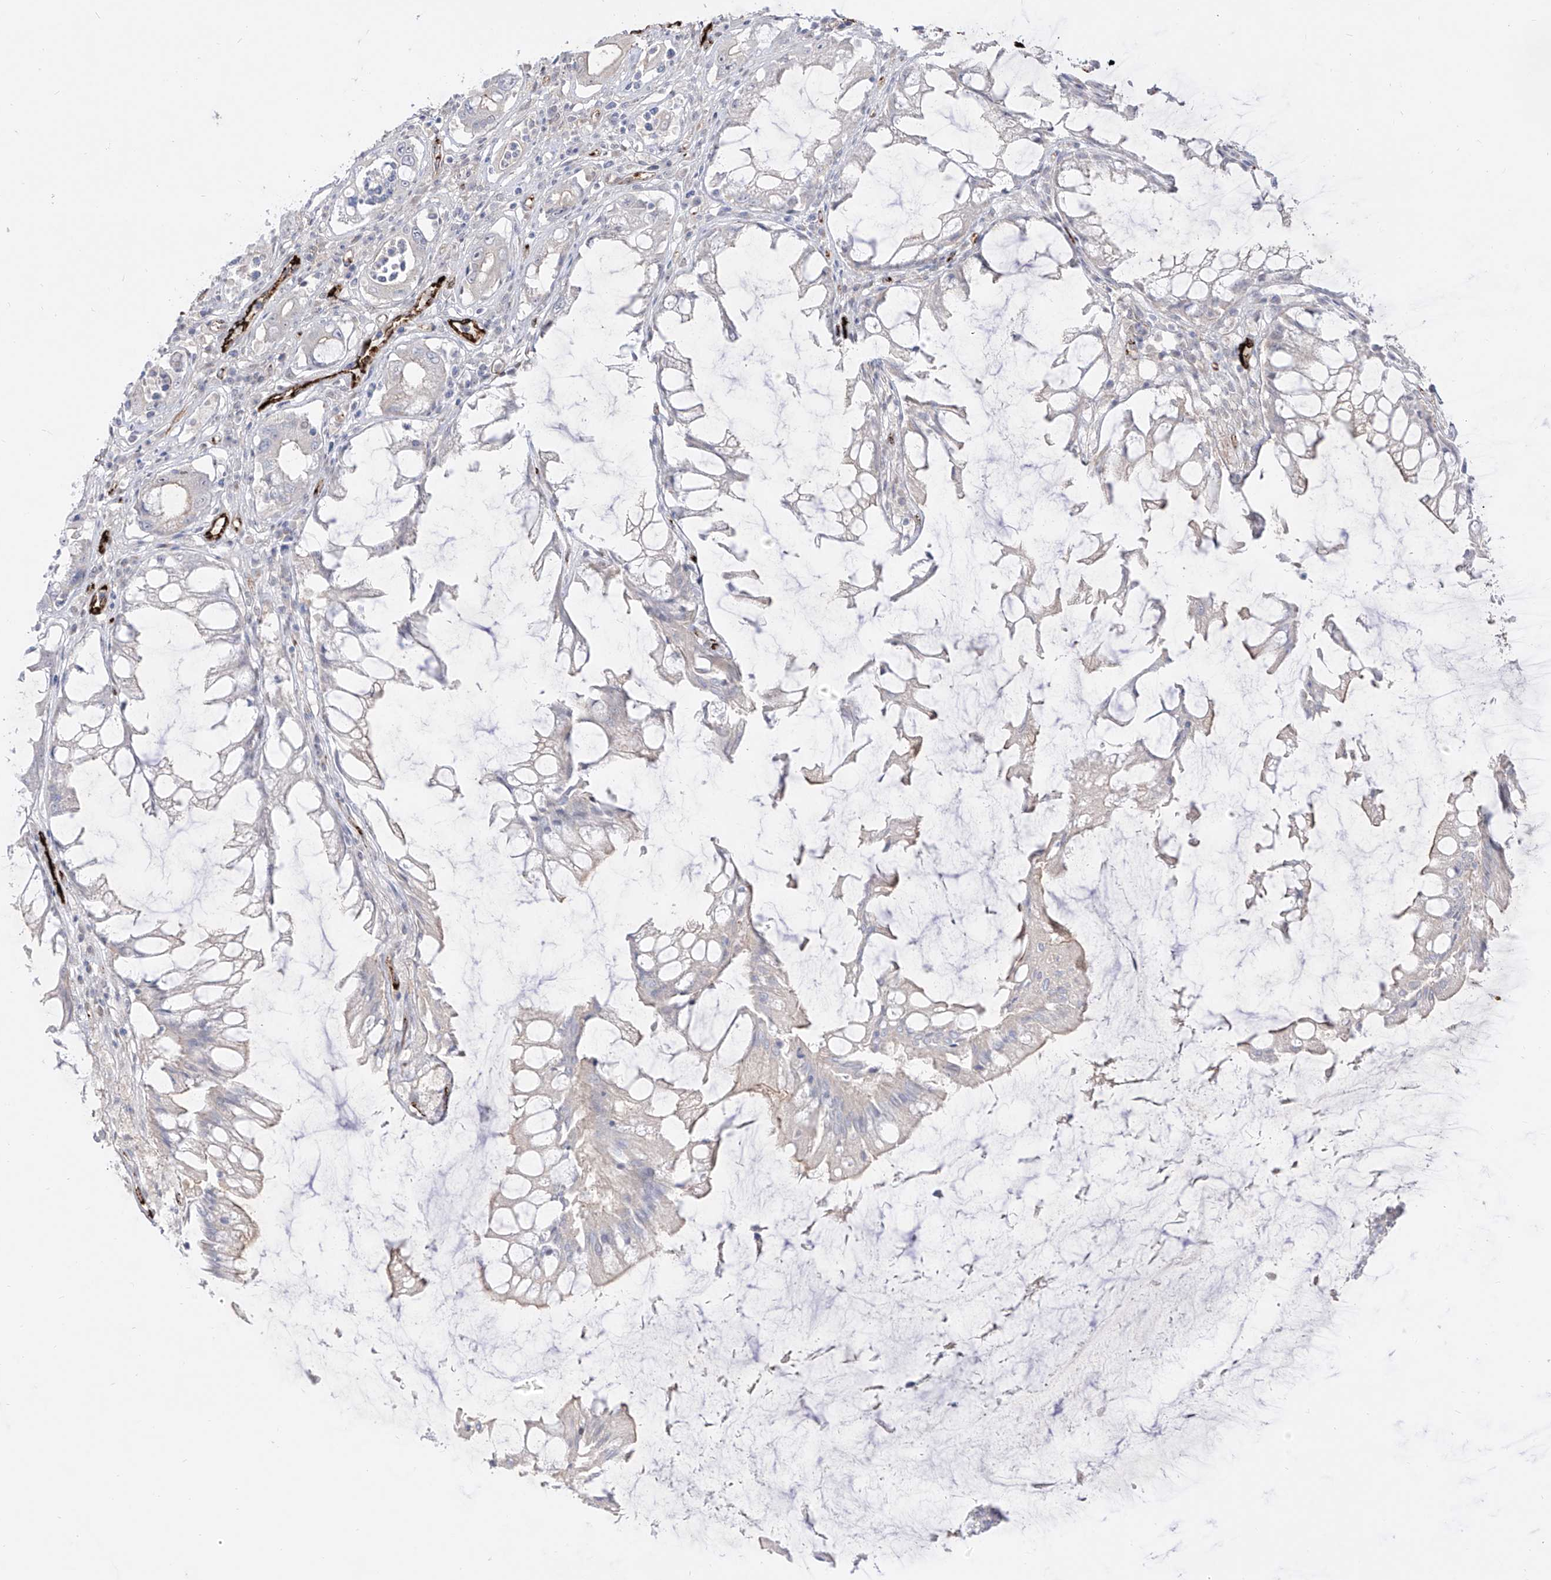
{"staining": {"intensity": "moderate", "quantity": "<25%", "location": "cytoplasmic/membranous"}, "tissue": "colorectal cancer", "cell_type": "Tumor cells", "image_type": "cancer", "snomed": [{"axis": "morphology", "description": "Adenocarcinoma, NOS"}, {"axis": "topography", "description": "Rectum"}], "caption": "This is a photomicrograph of immunohistochemistry staining of colorectal cancer (adenocarcinoma), which shows moderate staining in the cytoplasmic/membranous of tumor cells.", "gene": "ZGRF1", "patient": {"sex": "female", "age": 65}}